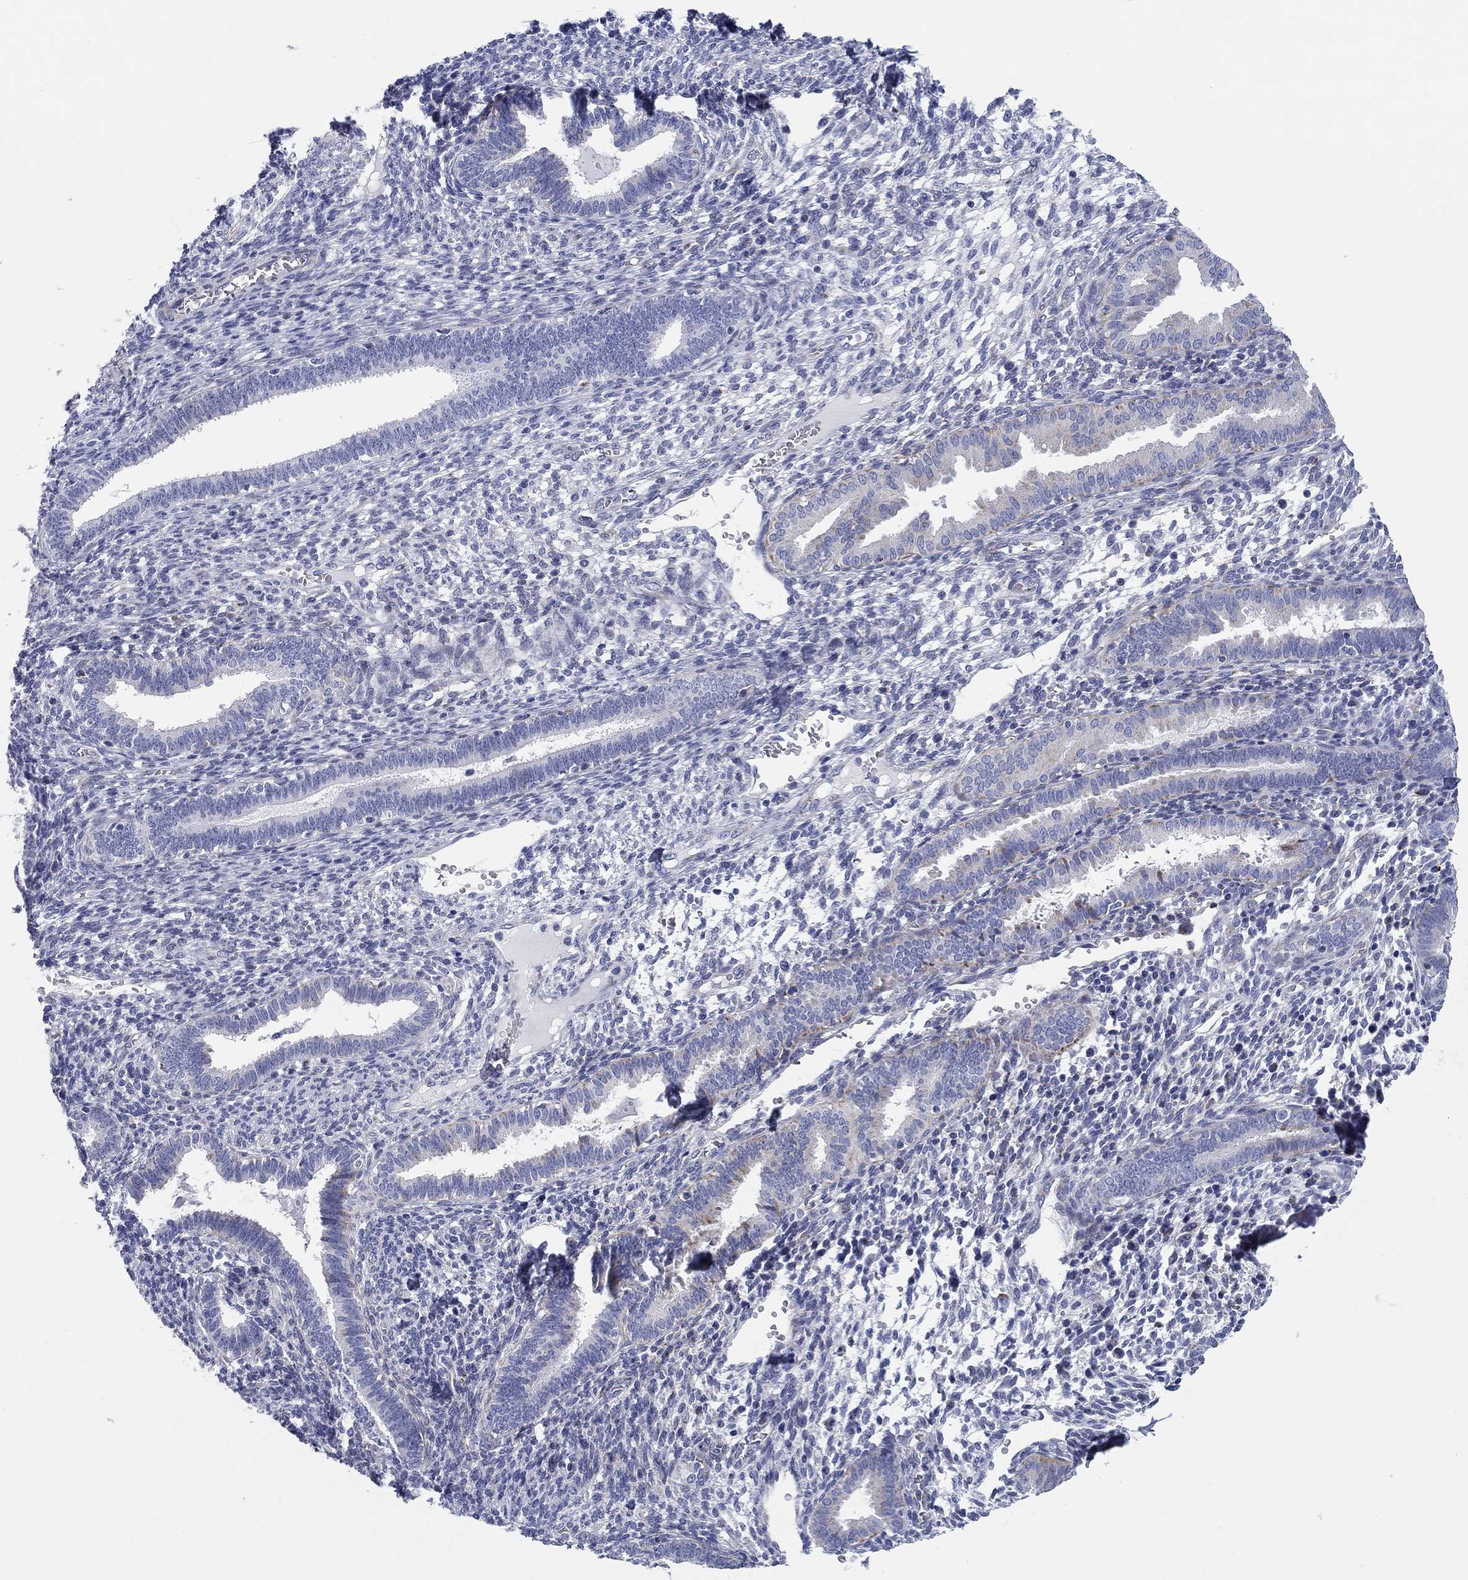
{"staining": {"intensity": "negative", "quantity": "none", "location": "none"}, "tissue": "endometrium", "cell_type": "Cells in endometrial stroma", "image_type": "normal", "snomed": [{"axis": "morphology", "description": "Normal tissue, NOS"}, {"axis": "topography", "description": "Endometrium"}], "caption": "Immunohistochemical staining of unremarkable endometrium exhibits no significant positivity in cells in endometrial stroma.", "gene": "CHI3L2", "patient": {"sex": "female", "age": 42}}